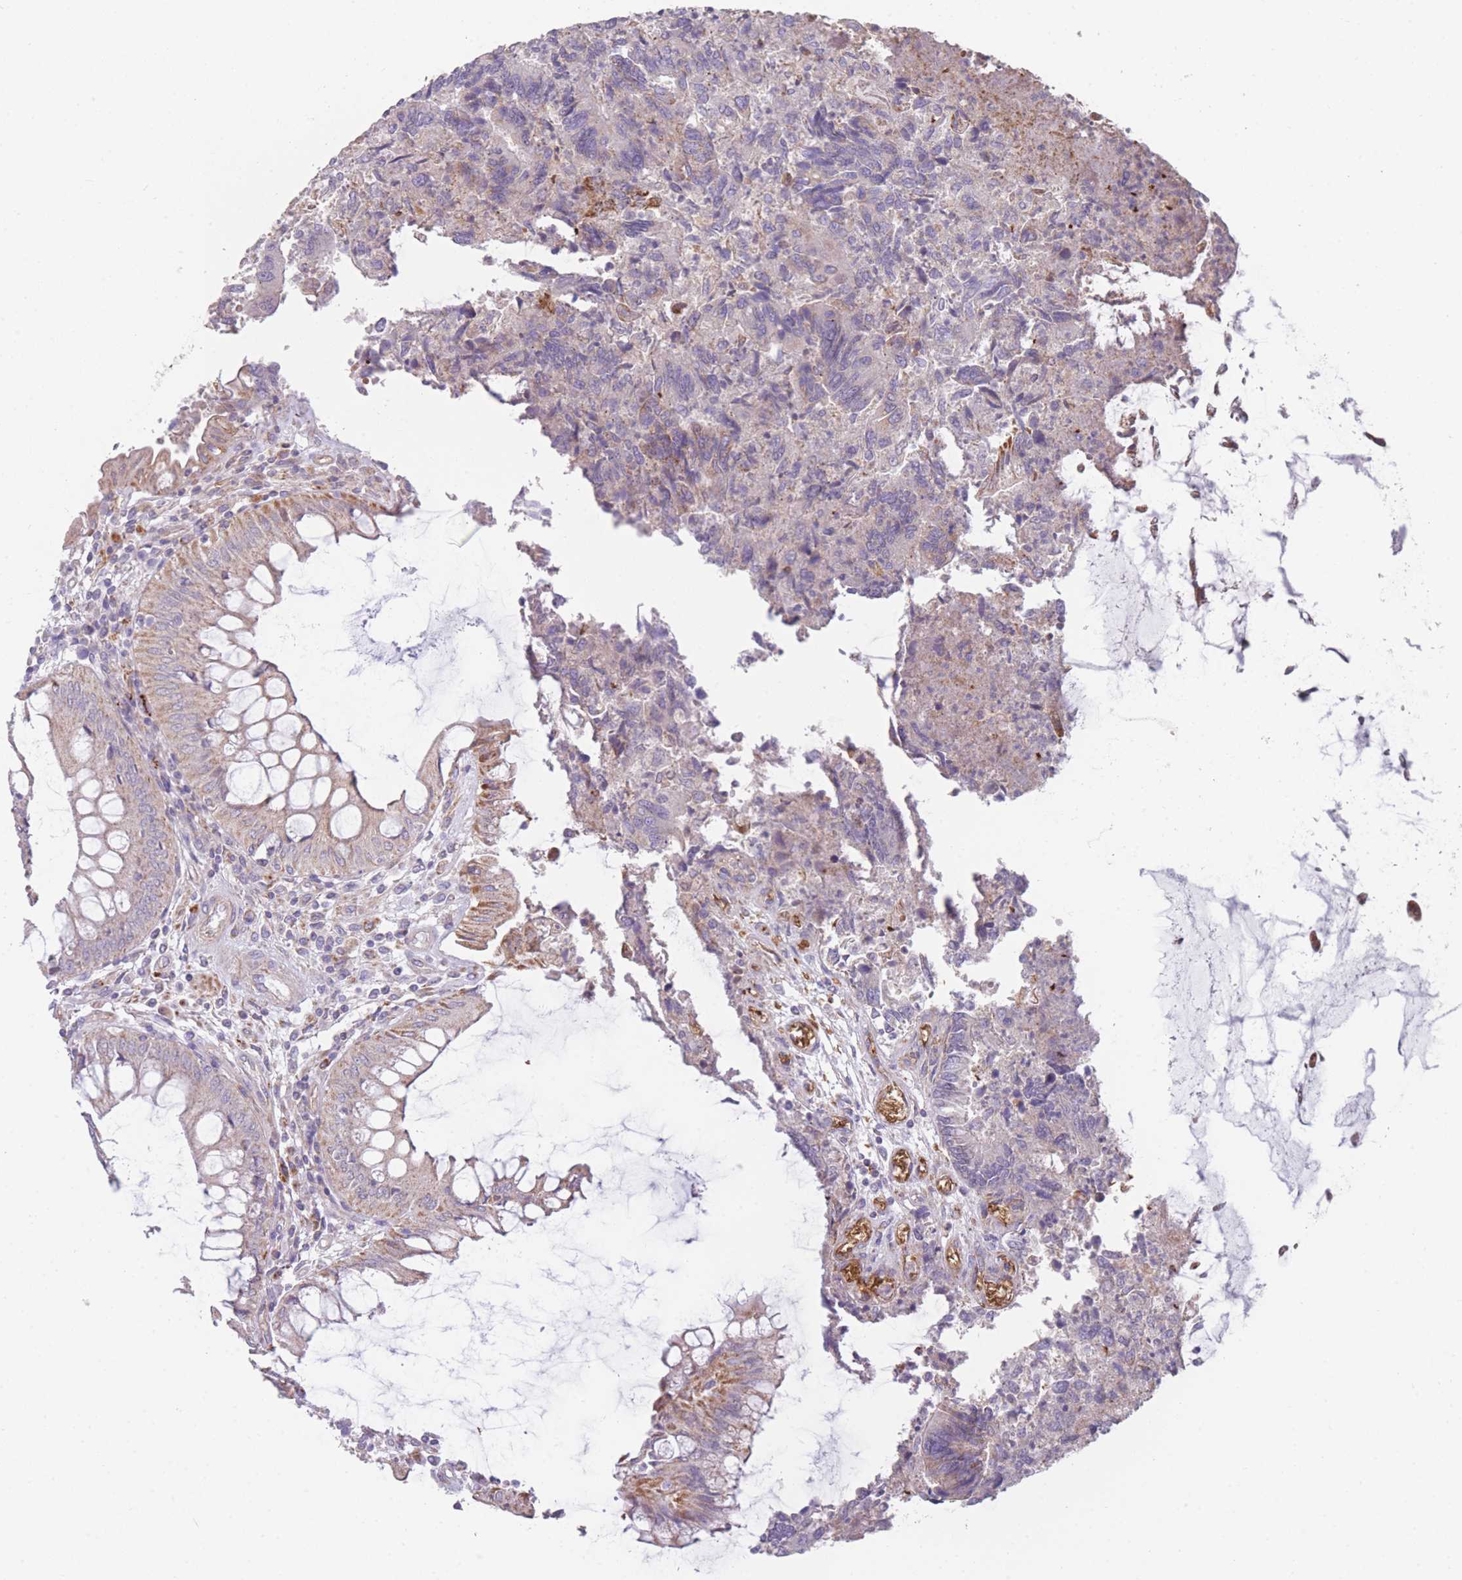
{"staining": {"intensity": "negative", "quantity": "none", "location": "none"}, "tissue": "colorectal cancer", "cell_type": "Tumor cells", "image_type": "cancer", "snomed": [{"axis": "morphology", "description": "Adenocarcinoma, NOS"}, {"axis": "topography", "description": "Colon"}], "caption": "Photomicrograph shows no protein staining in tumor cells of colorectal adenocarcinoma tissue.", "gene": "SMPD4", "patient": {"sex": "female", "age": 67}}